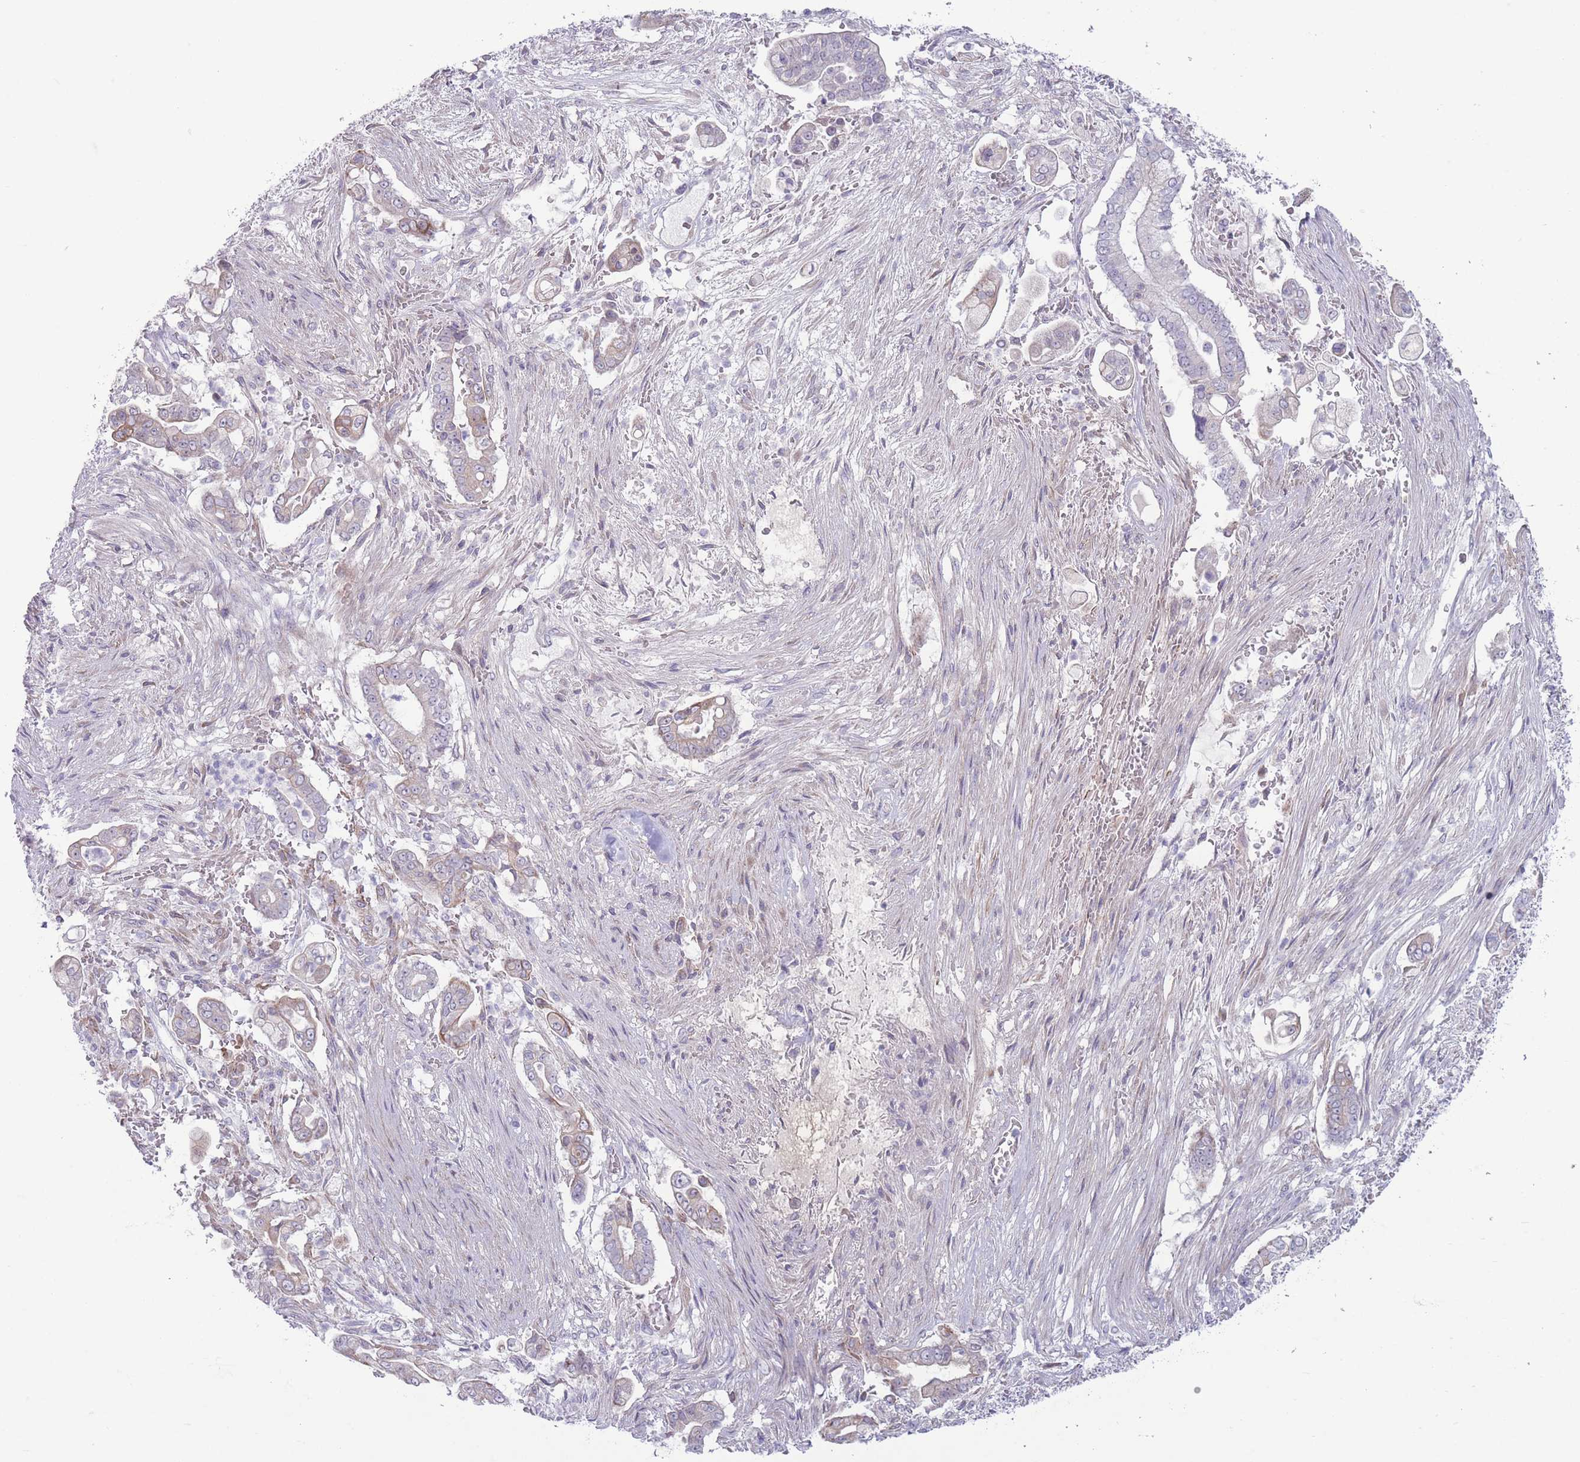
{"staining": {"intensity": "weak", "quantity": "<25%", "location": "cytoplasmic/membranous"}, "tissue": "pancreatic cancer", "cell_type": "Tumor cells", "image_type": "cancer", "snomed": [{"axis": "morphology", "description": "Adenocarcinoma, NOS"}, {"axis": "topography", "description": "Pancreas"}], "caption": "Pancreatic cancer (adenocarcinoma) stained for a protein using immunohistochemistry demonstrates no staining tumor cells.", "gene": "PAIP2B", "patient": {"sex": "female", "age": 69}}